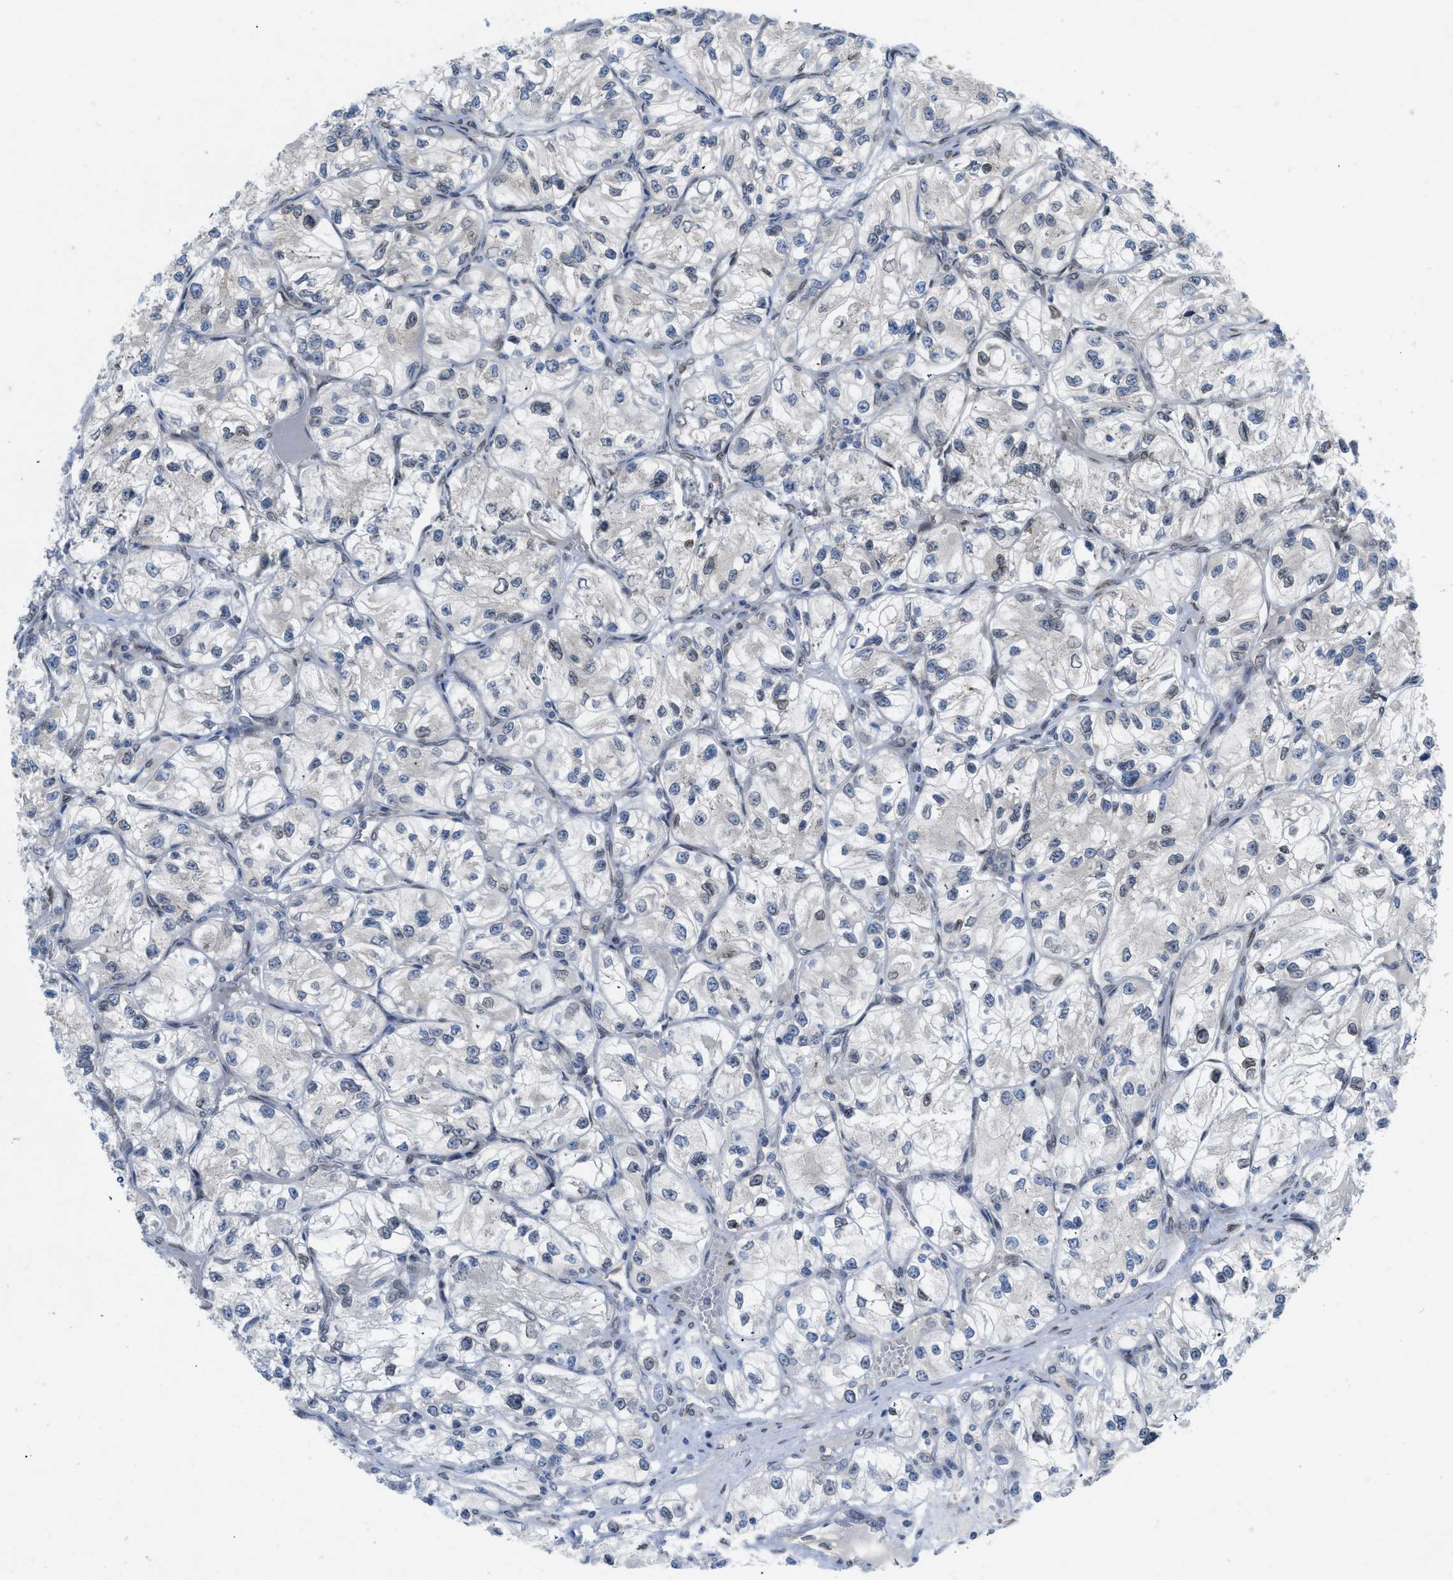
{"staining": {"intensity": "moderate", "quantity": "25%-75%", "location": "cytoplasmic/membranous"}, "tissue": "renal cancer", "cell_type": "Tumor cells", "image_type": "cancer", "snomed": [{"axis": "morphology", "description": "Adenocarcinoma, NOS"}, {"axis": "topography", "description": "Kidney"}], "caption": "Immunohistochemistry (IHC) photomicrograph of renal cancer (adenocarcinoma) stained for a protein (brown), which demonstrates medium levels of moderate cytoplasmic/membranous expression in about 25%-75% of tumor cells.", "gene": "EIF2AK3", "patient": {"sex": "female", "age": 57}}